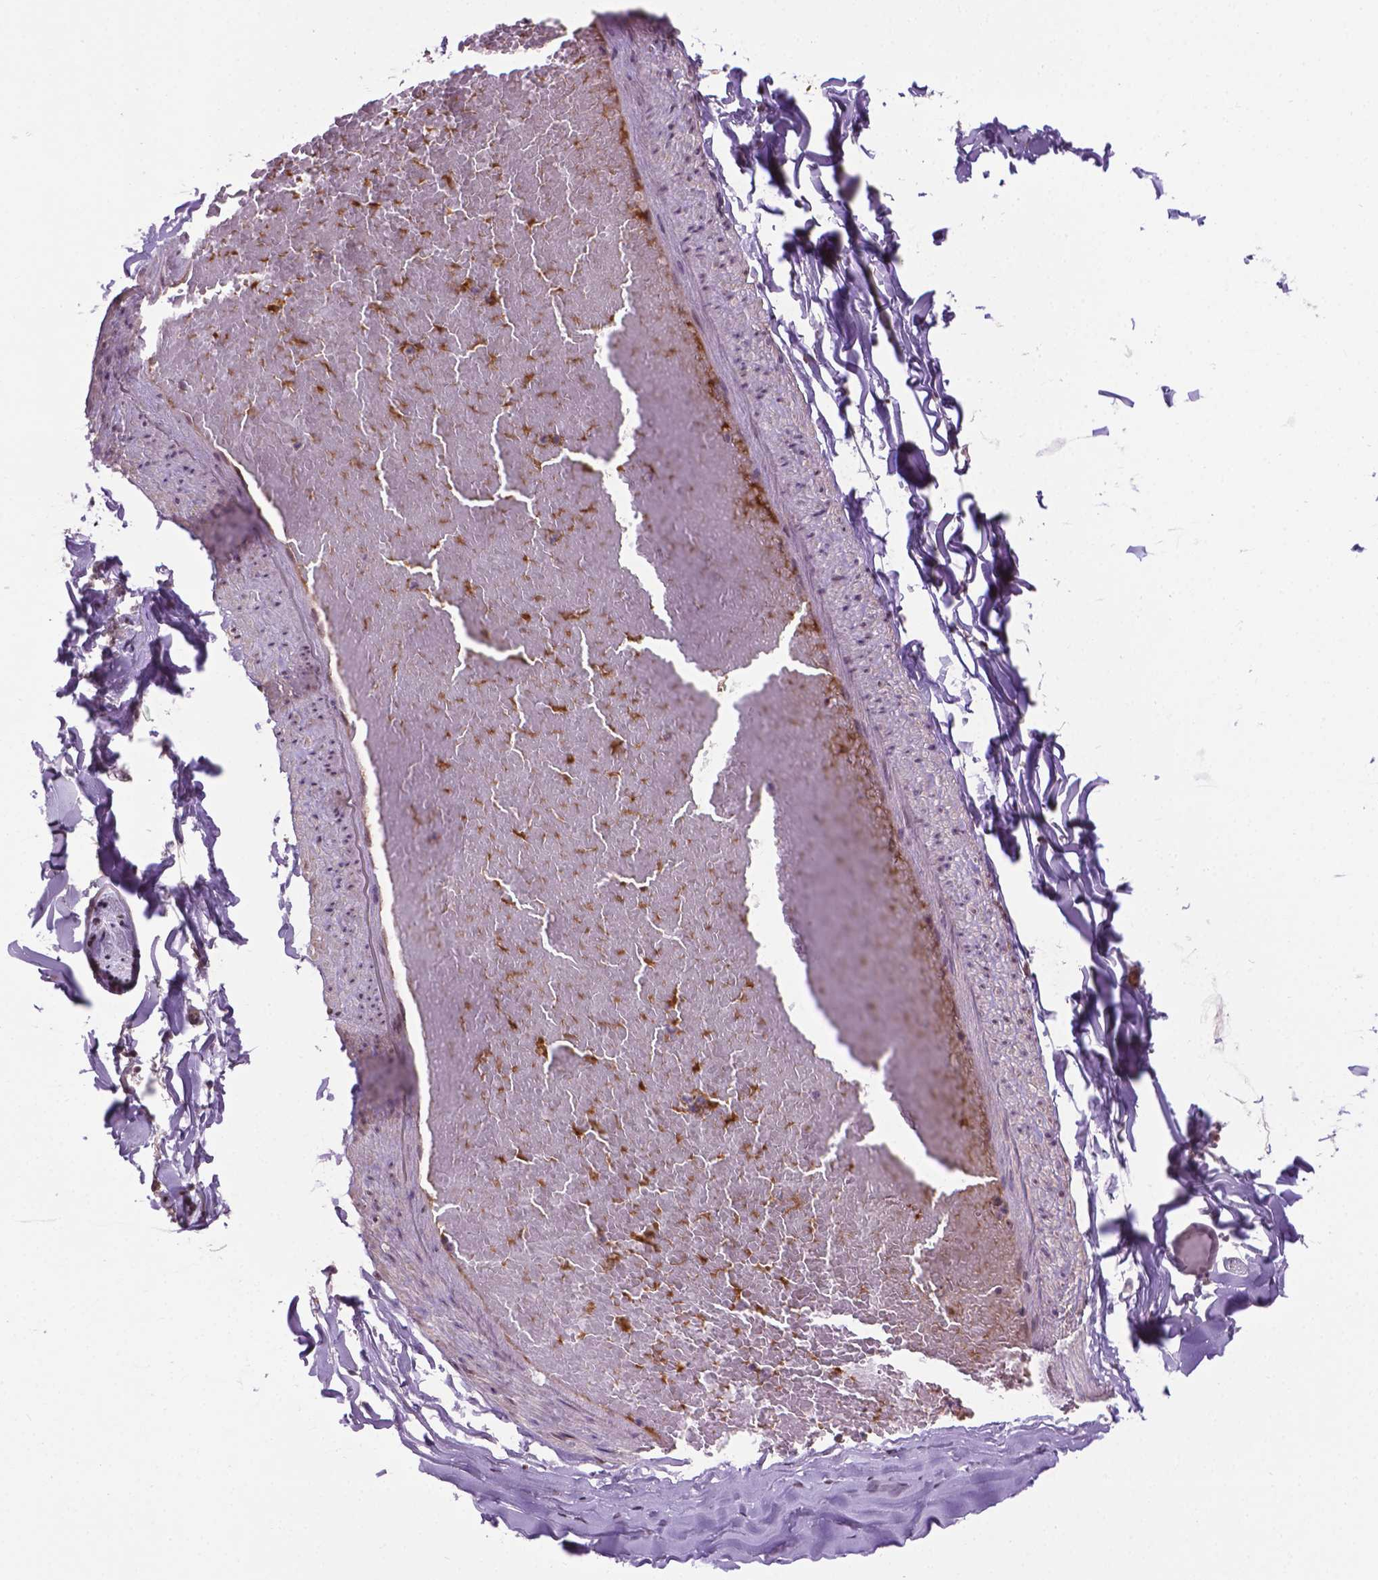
{"staining": {"intensity": "negative", "quantity": "none", "location": "none"}, "tissue": "soft tissue", "cell_type": "Fibroblasts", "image_type": "normal", "snomed": [{"axis": "morphology", "description": "Normal tissue, NOS"}, {"axis": "topography", "description": "Gallbladder"}, {"axis": "topography", "description": "Peripheral nerve tissue"}], "caption": "Immunohistochemistry histopathology image of normal human soft tissue stained for a protein (brown), which exhibits no positivity in fibroblasts. (Brightfield microscopy of DAB (3,3'-diaminobenzidine) IHC at high magnification).", "gene": "ENSG00000289700", "patient": {"sex": "female", "age": 45}}